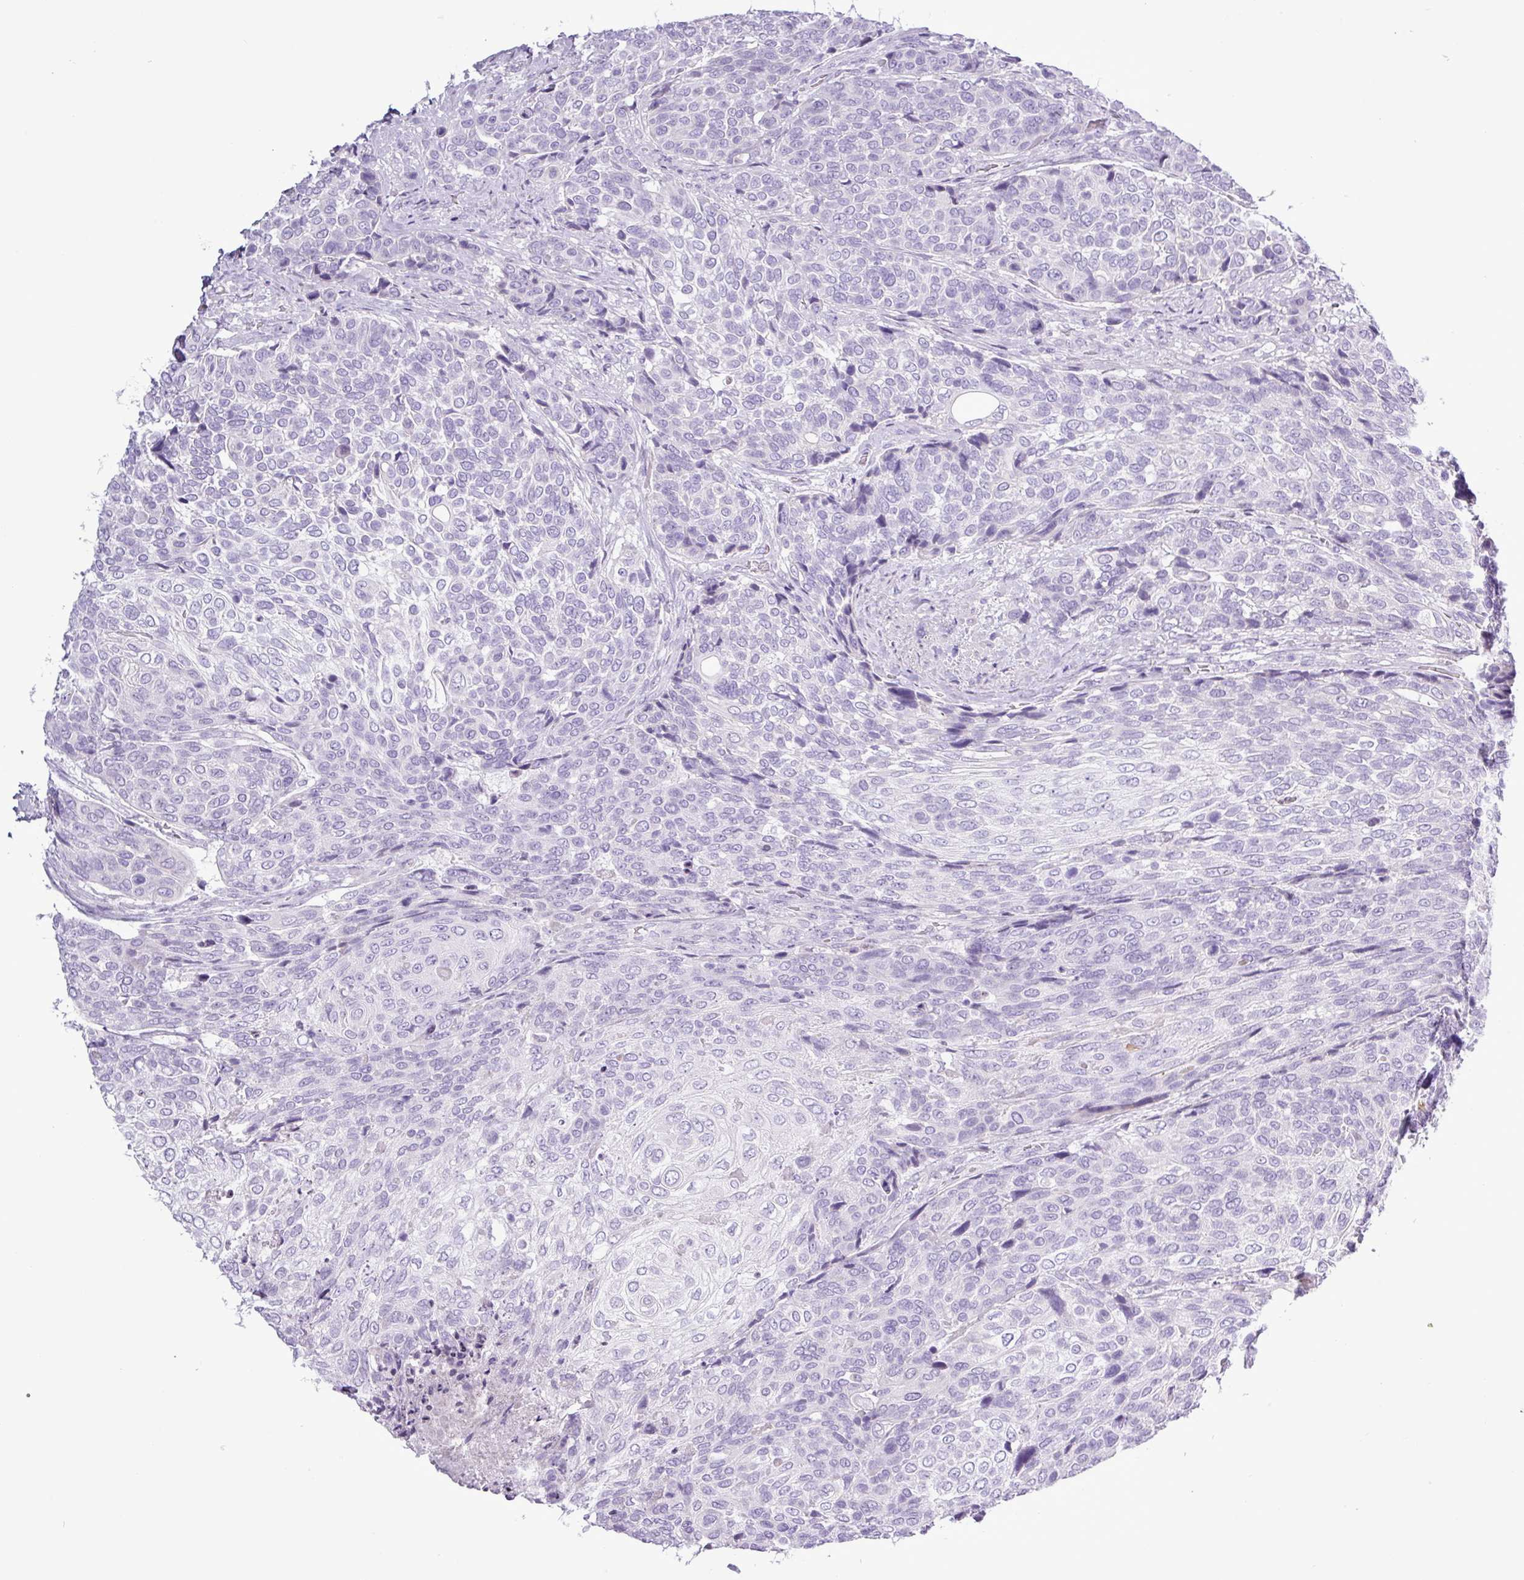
{"staining": {"intensity": "negative", "quantity": "none", "location": "none"}, "tissue": "urothelial cancer", "cell_type": "Tumor cells", "image_type": "cancer", "snomed": [{"axis": "morphology", "description": "Urothelial carcinoma, High grade"}, {"axis": "topography", "description": "Urinary bladder"}], "caption": "High magnification brightfield microscopy of urothelial cancer stained with DAB (3,3'-diaminobenzidine) (brown) and counterstained with hematoxylin (blue): tumor cells show no significant positivity.", "gene": "ALDH3A1", "patient": {"sex": "female", "age": 70}}